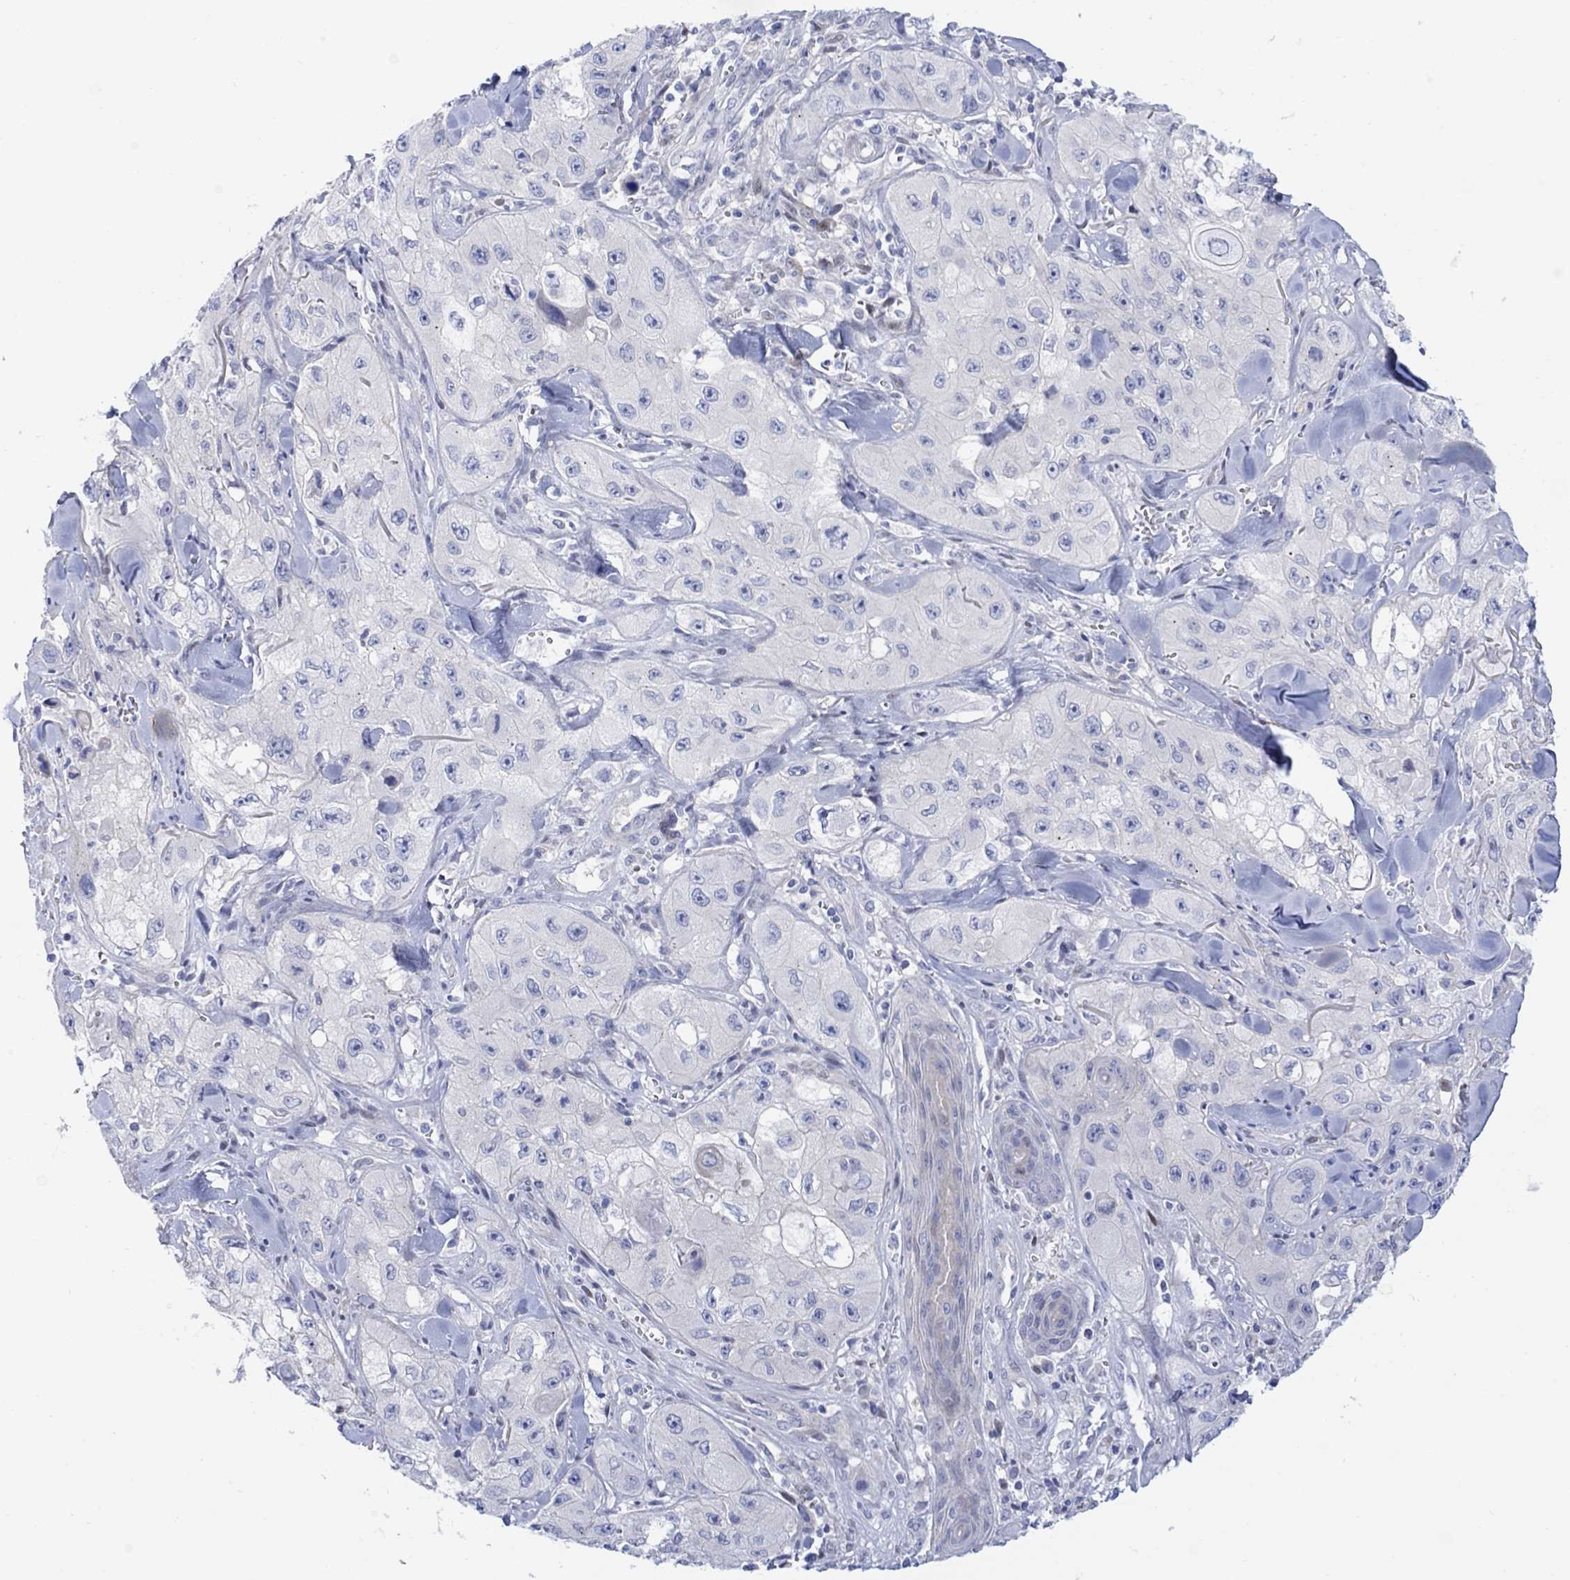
{"staining": {"intensity": "negative", "quantity": "none", "location": "none"}, "tissue": "skin cancer", "cell_type": "Tumor cells", "image_type": "cancer", "snomed": [{"axis": "morphology", "description": "Squamous cell carcinoma, NOS"}, {"axis": "topography", "description": "Skin"}, {"axis": "topography", "description": "Subcutis"}], "caption": "An immunohistochemistry histopathology image of skin squamous cell carcinoma is shown. There is no staining in tumor cells of skin squamous cell carcinoma.", "gene": "TLDC2", "patient": {"sex": "male", "age": 73}}